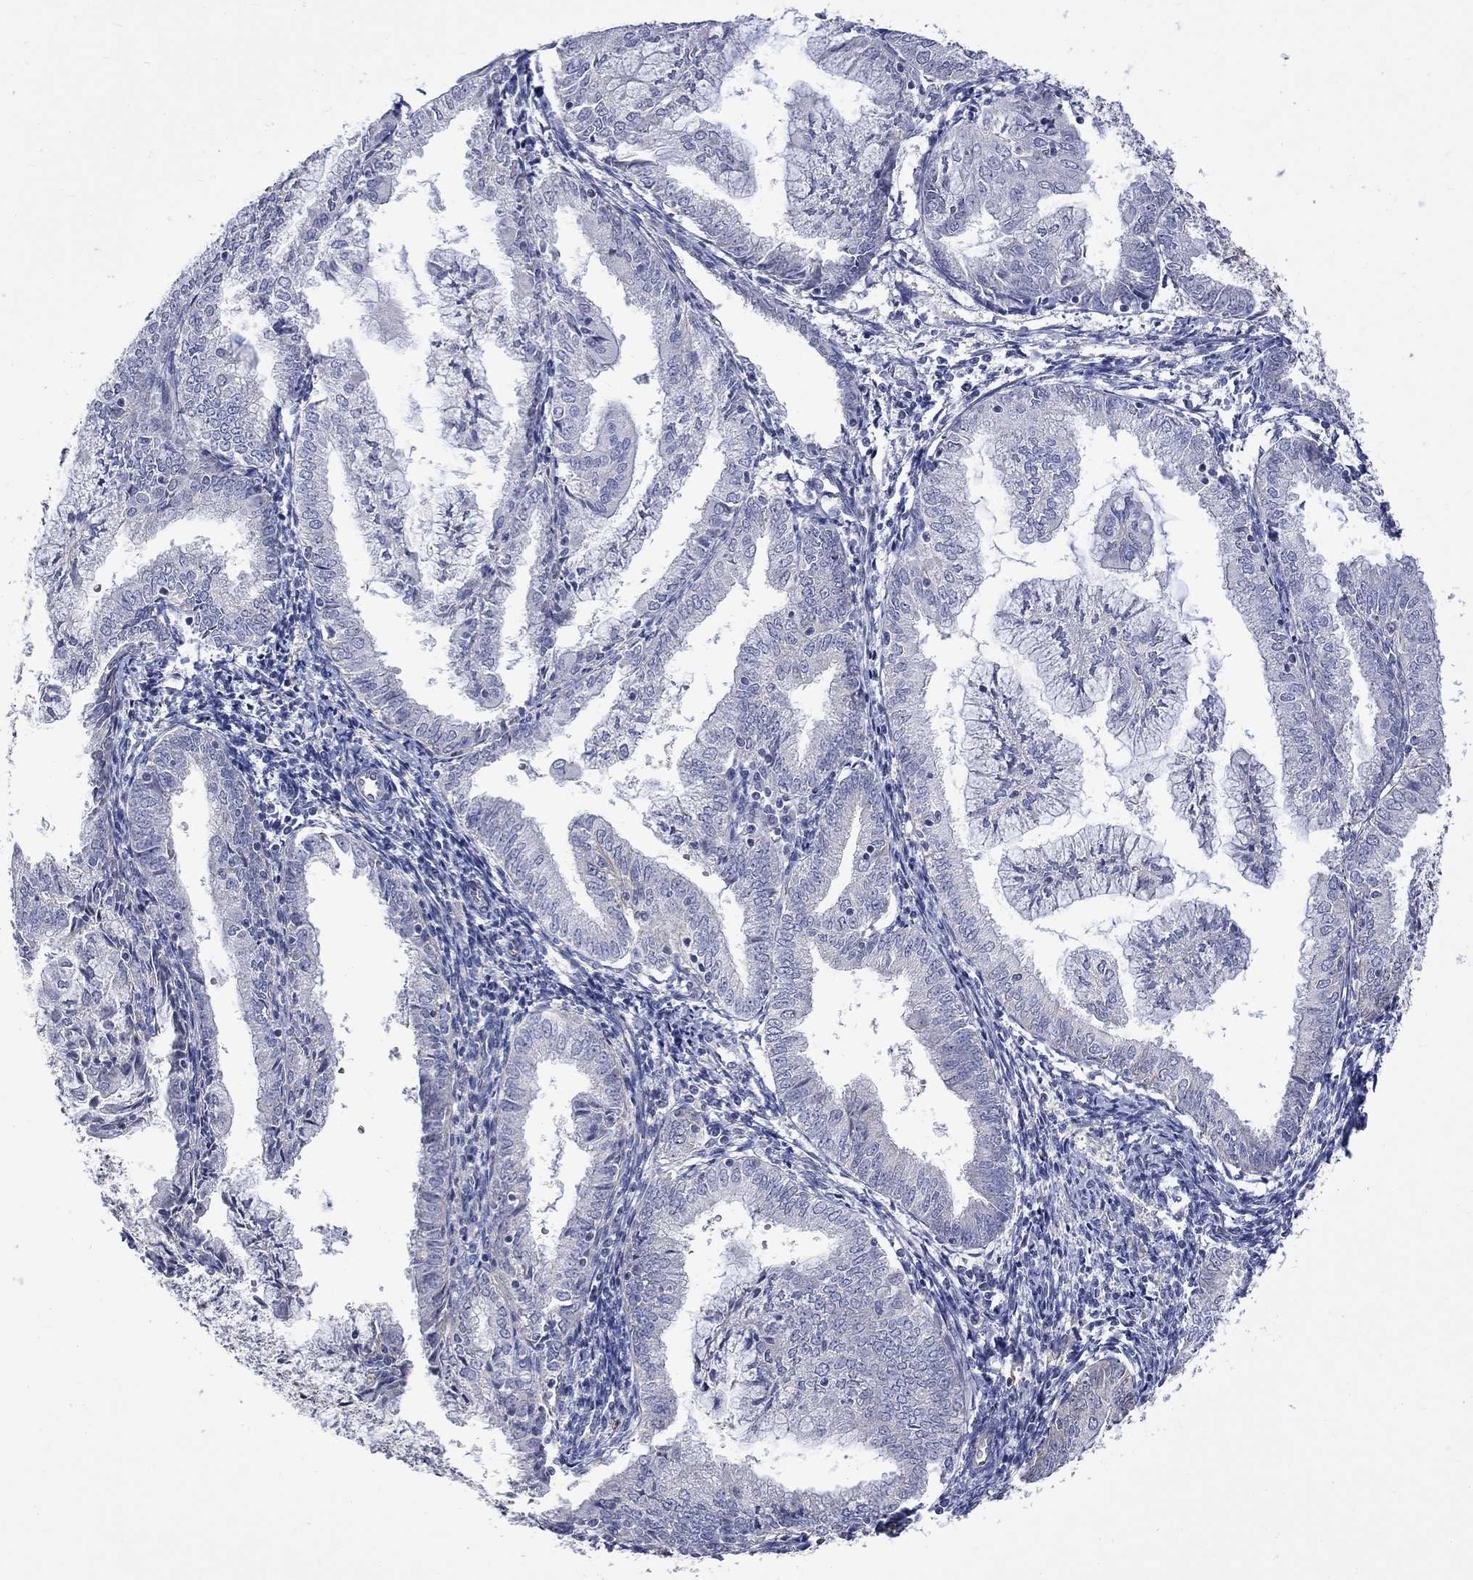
{"staining": {"intensity": "negative", "quantity": "none", "location": "none"}, "tissue": "endometrial cancer", "cell_type": "Tumor cells", "image_type": "cancer", "snomed": [{"axis": "morphology", "description": "Adenocarcinoma, NOS"}, {"axis": "topography", "description": "Endometrium"}], "caption": "Adenocarcinoma (endometrial) was stained to show a protein in brown. There is no significant positivity in tumor cells.", "gene": "CAMKK2", "patient": {"sex": "female", "age": 56}}